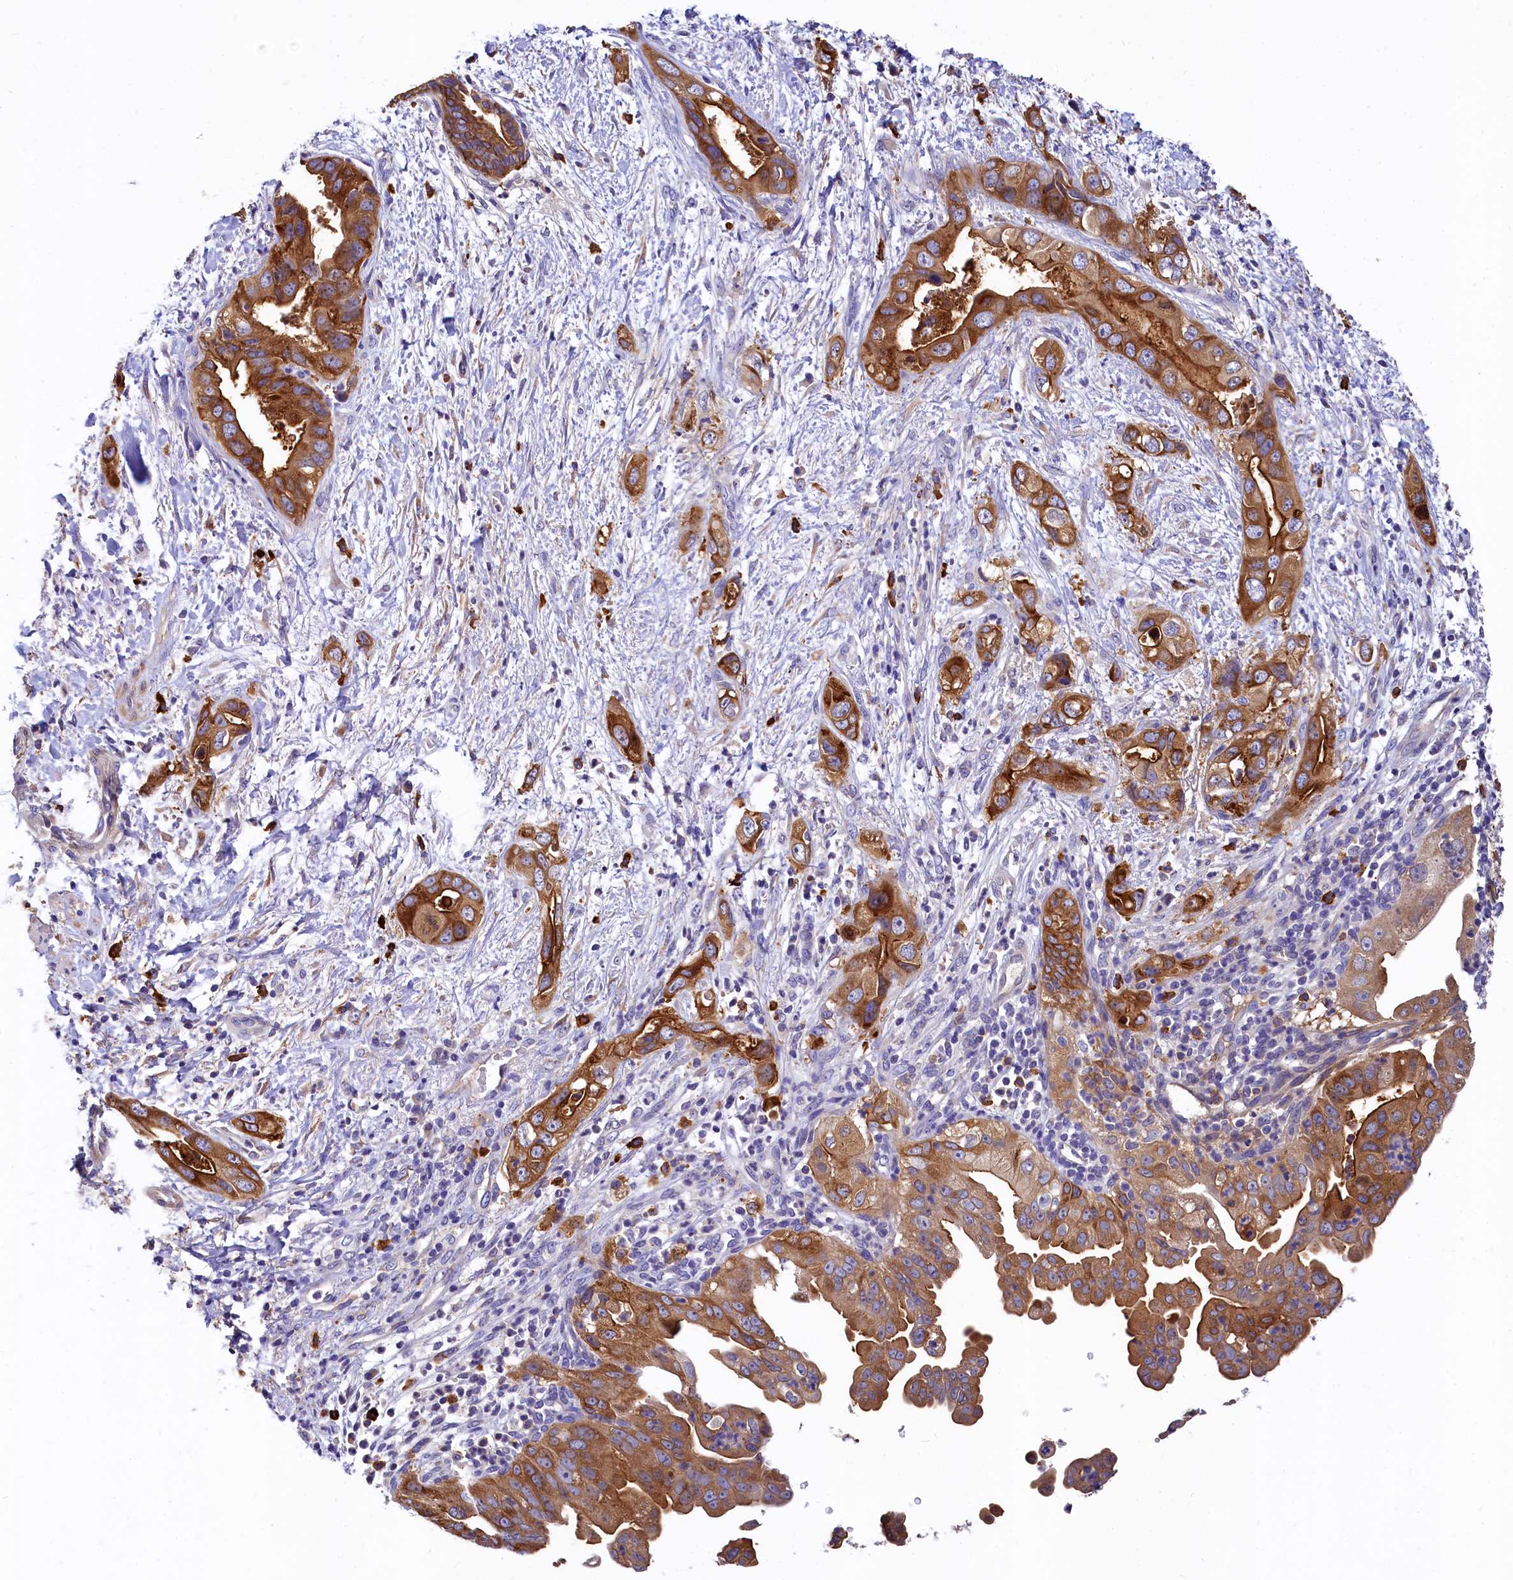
{"staining": {"intensity": "strong", "quantity": ">75%", "location": "cytoplasmic/membranous"}, "tissue": "pancreatic cancer", "cell_type": "Tumor cells", "image_type": "cancer", "snomed": [{"axis": "morphology", "description": "Adenocarcinoma, NOS"}, {"axis": "topography", "description": "Pancreas"}], "caption": "Protein staining displays strong cytoplasmic/membranous staining in approximately >75% of tumor cells in pancreatic cancer. Using DAB (3,3'-diaminobenzidine) (brown) and hematoxylin (blue) stains, captured at high magnification using brightfield microscopy.", "gene": "EPS8L2", "patient": {"sex": "female", "age": 78}}